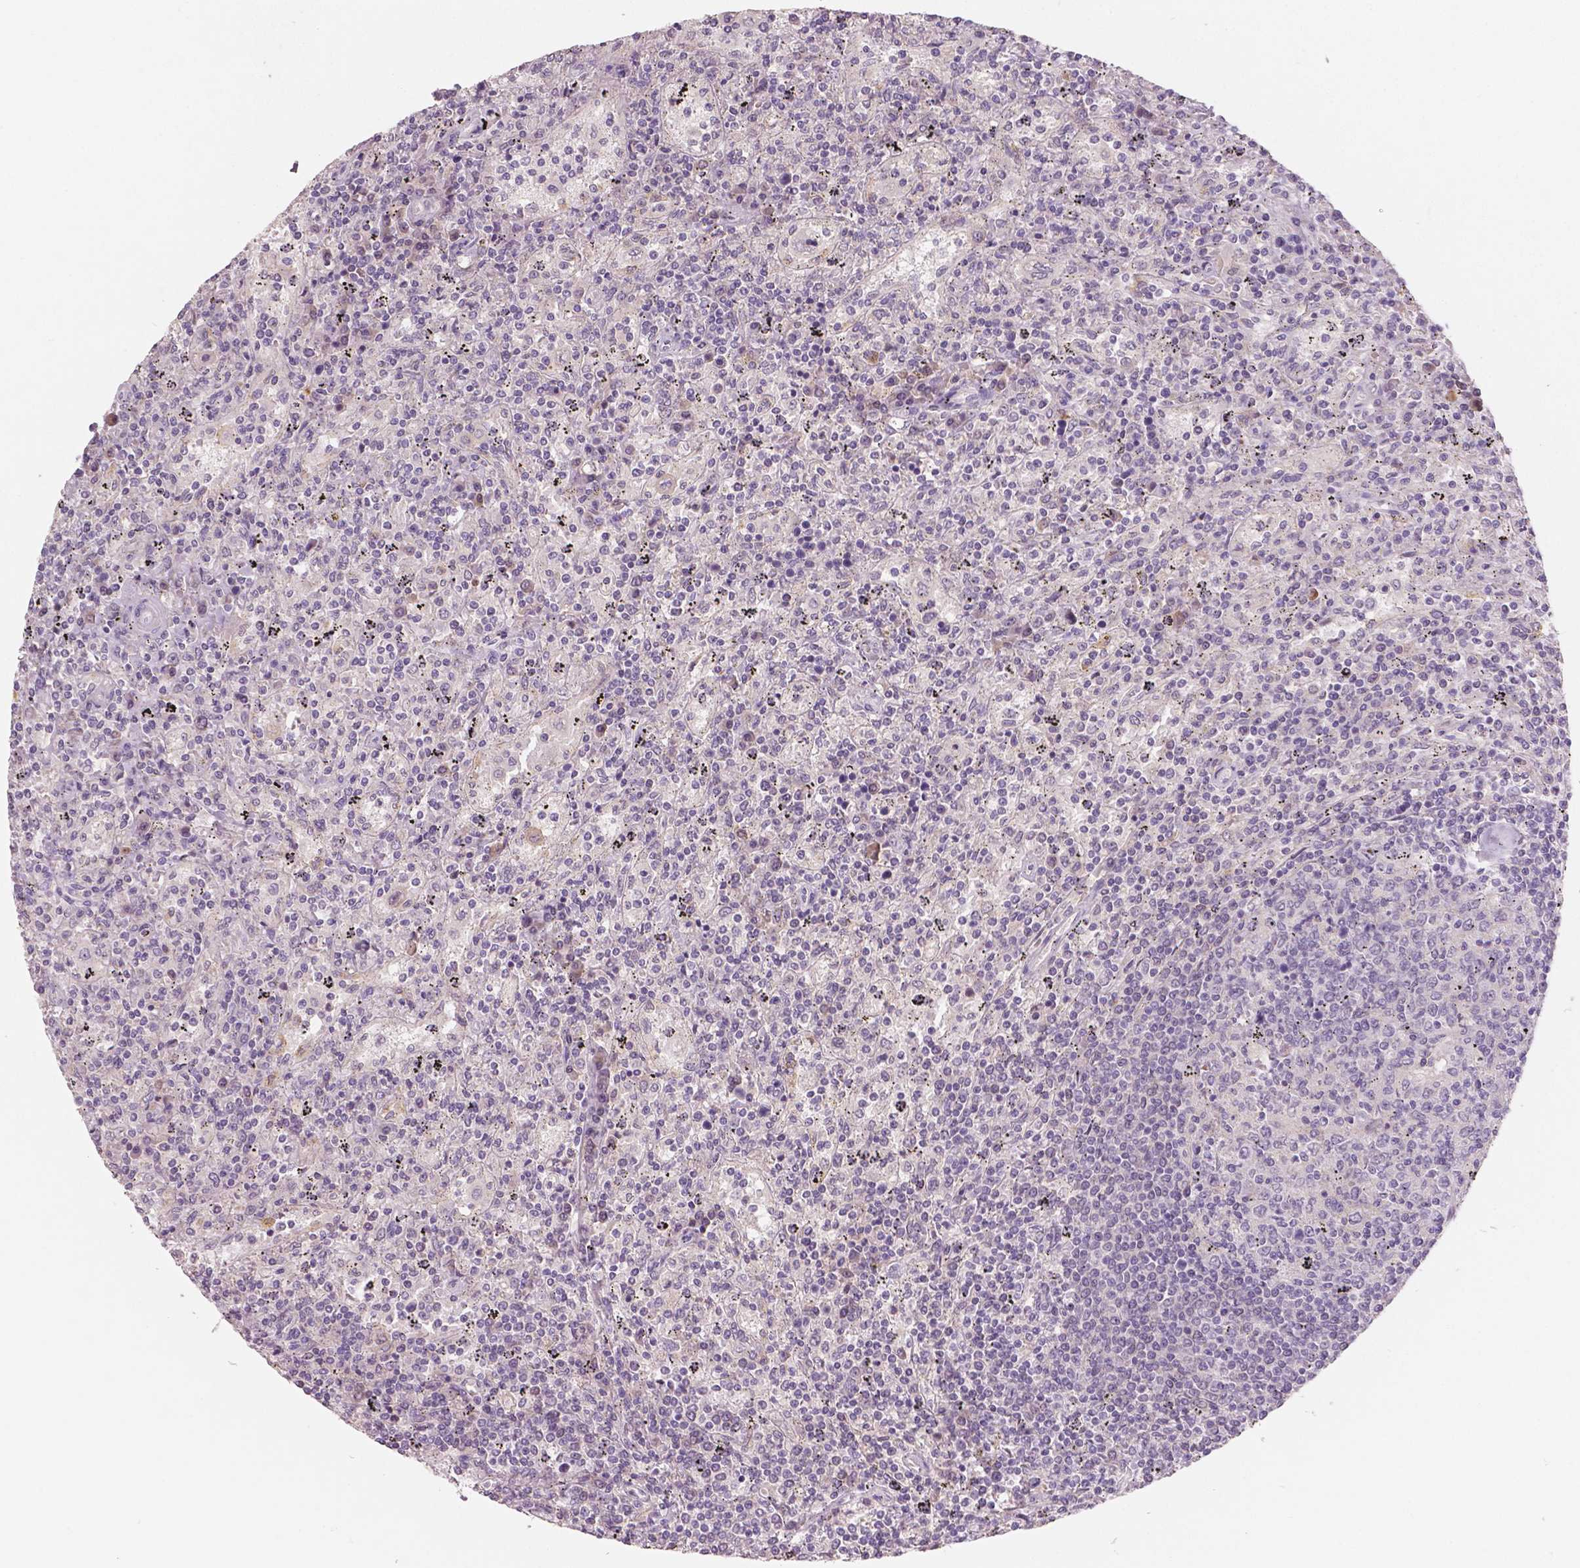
{"staining": {"intensity": "negative", "quantity": "none", "location": "none"}, "tissue": "lymphoma", "cell_type": "Tumor cells", "image_type": "cancer", "snomed": [{"axis": "morphology", "description": "Malignant lymphoma, non-Hodgkin's type, Low grade"}, {"axis": "topography", "description": "Spleen"}], "caption": "This photomicrograph is of lymphoma stained with IHC to label a protein in brown with the nuclei are counter-stained blue. There is no expression in tumor cells.", "gene": "APOA4", "patient": {"sex": "male", "age": 62}}